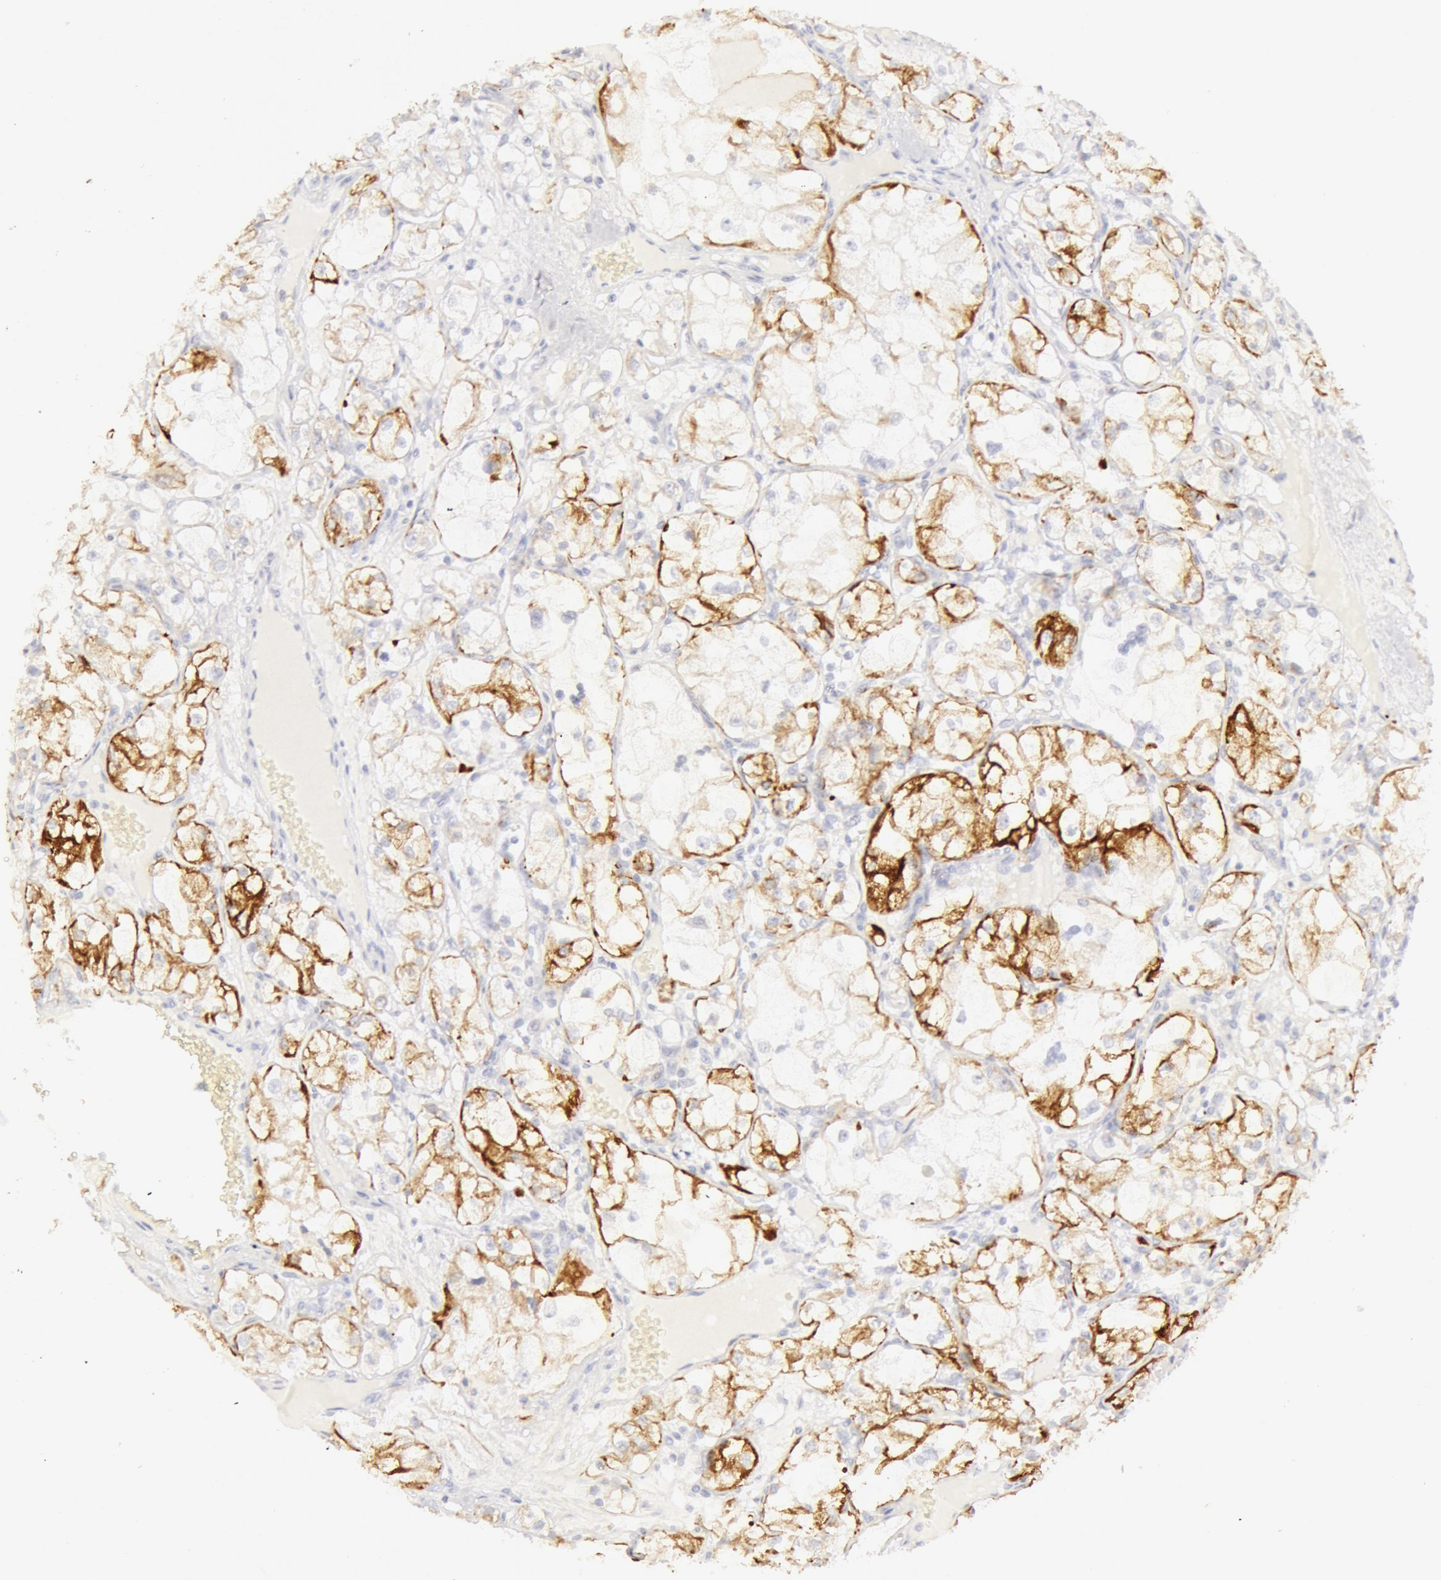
{"staining": {"intensity": "weak", "quantity": "<25%", "location": "cytoplasmic/membranous"}, "tissue": "renal cancer", "cell_type": "Tumor cells", "image_type": "cancer", "snomed": [{"axis": "morphology", "description": "Adenocarcinoma, NOS"}, {"axis": "topography", "description": "Kidney"}], "caption": "Immunohistochemistry of human renal cancer displays no positivity in tumor cells.", "gene": "KRT8", "patient": {"sex": "male", "age": 61}}